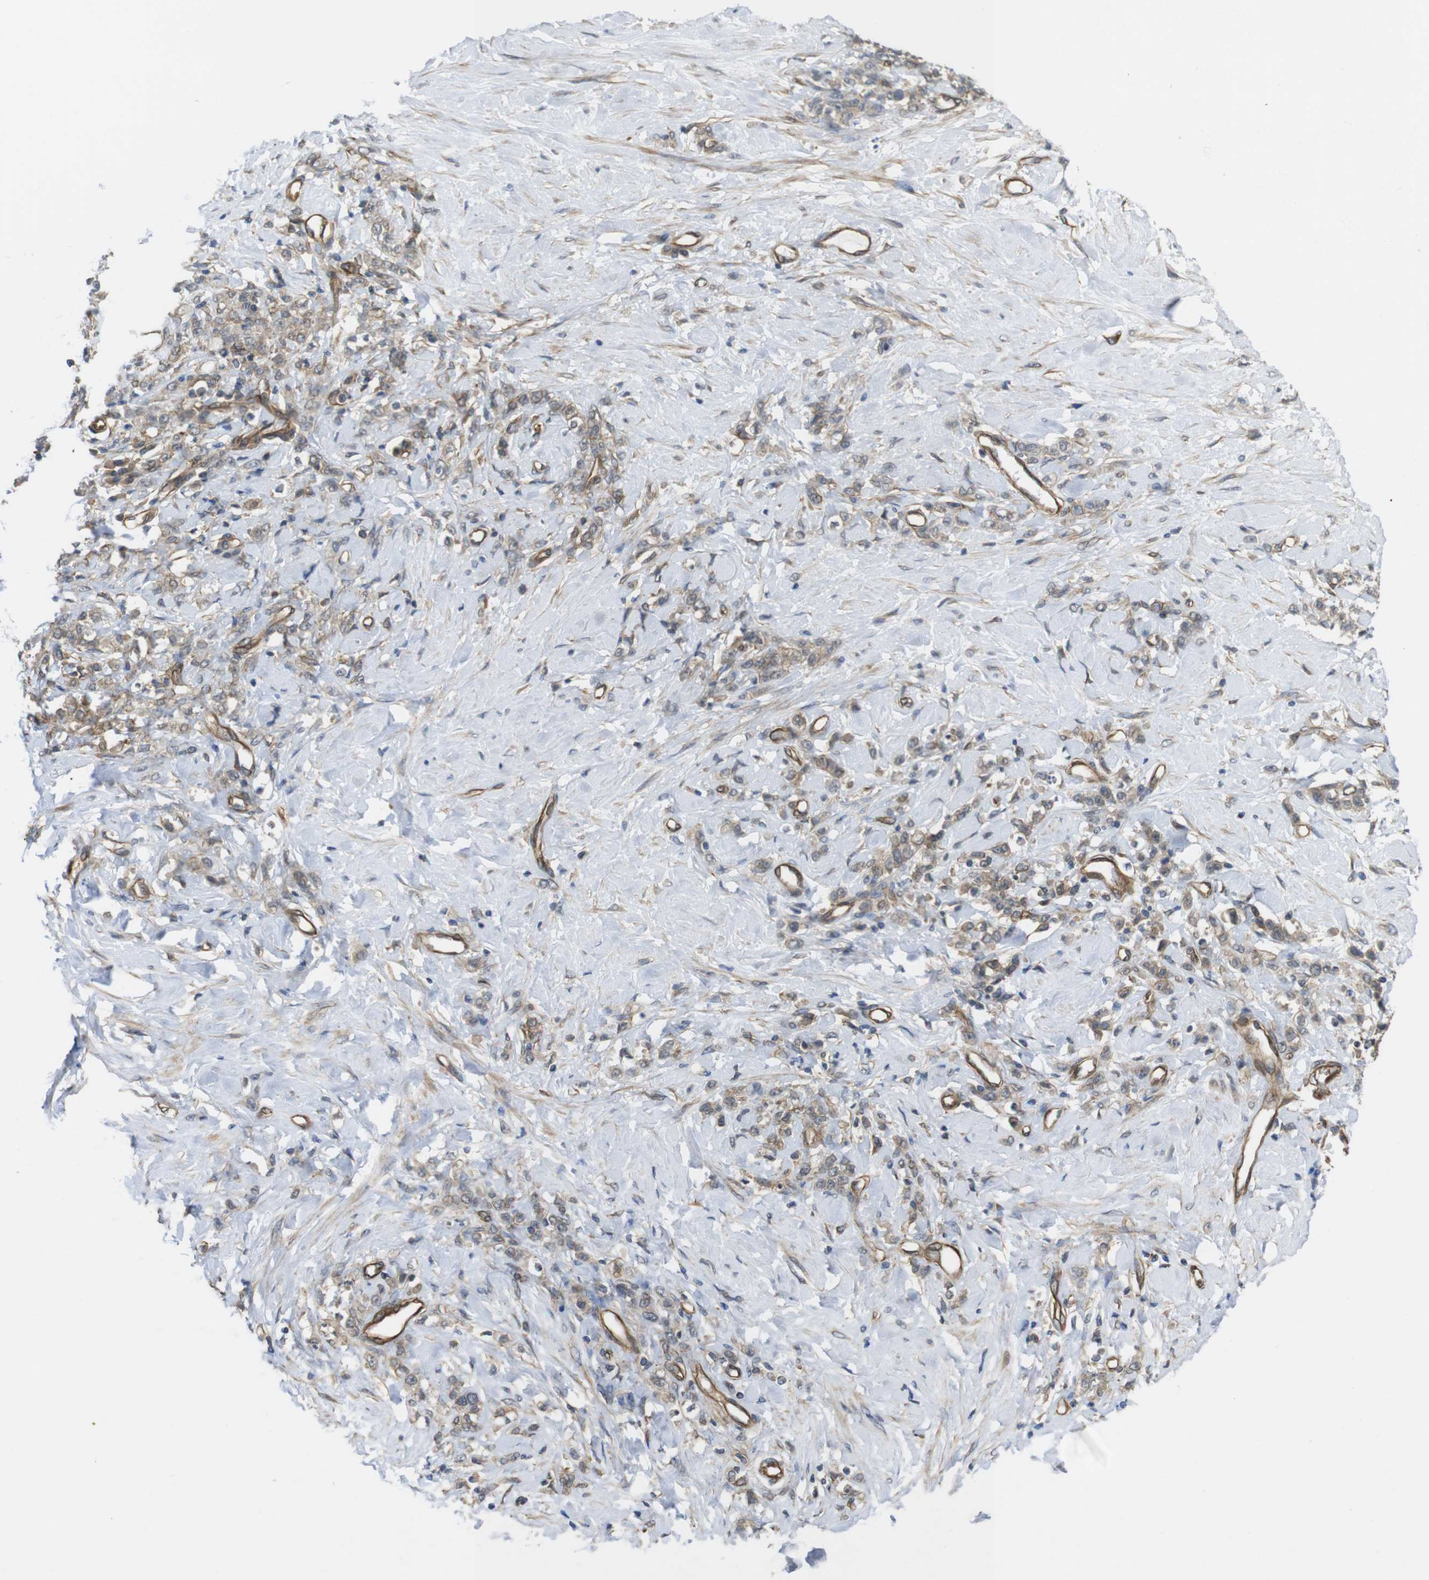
{"staining": {"intensity": "weak", "quantity": ">75%", "location": "cytoplasmic/membranous"}, "tissue": "stomach cancer", "cell_type": "Tumor cells", "image_type": "cancer", "snomed": [{"axis": "morphology", "description": "Adenocarcinoma, NOS"}, {"axis": "topography", "description": "Stomach"}], "caption": "The photomicrograph demonstrates immunohistochemical staining of stomach adenocarcinoma. There is weak cytoplasmic/membranous expression is present in about >75% of tumor cells.", "gene": "ZDHHC5", "patient": {"sex": "male", "age": 82}}